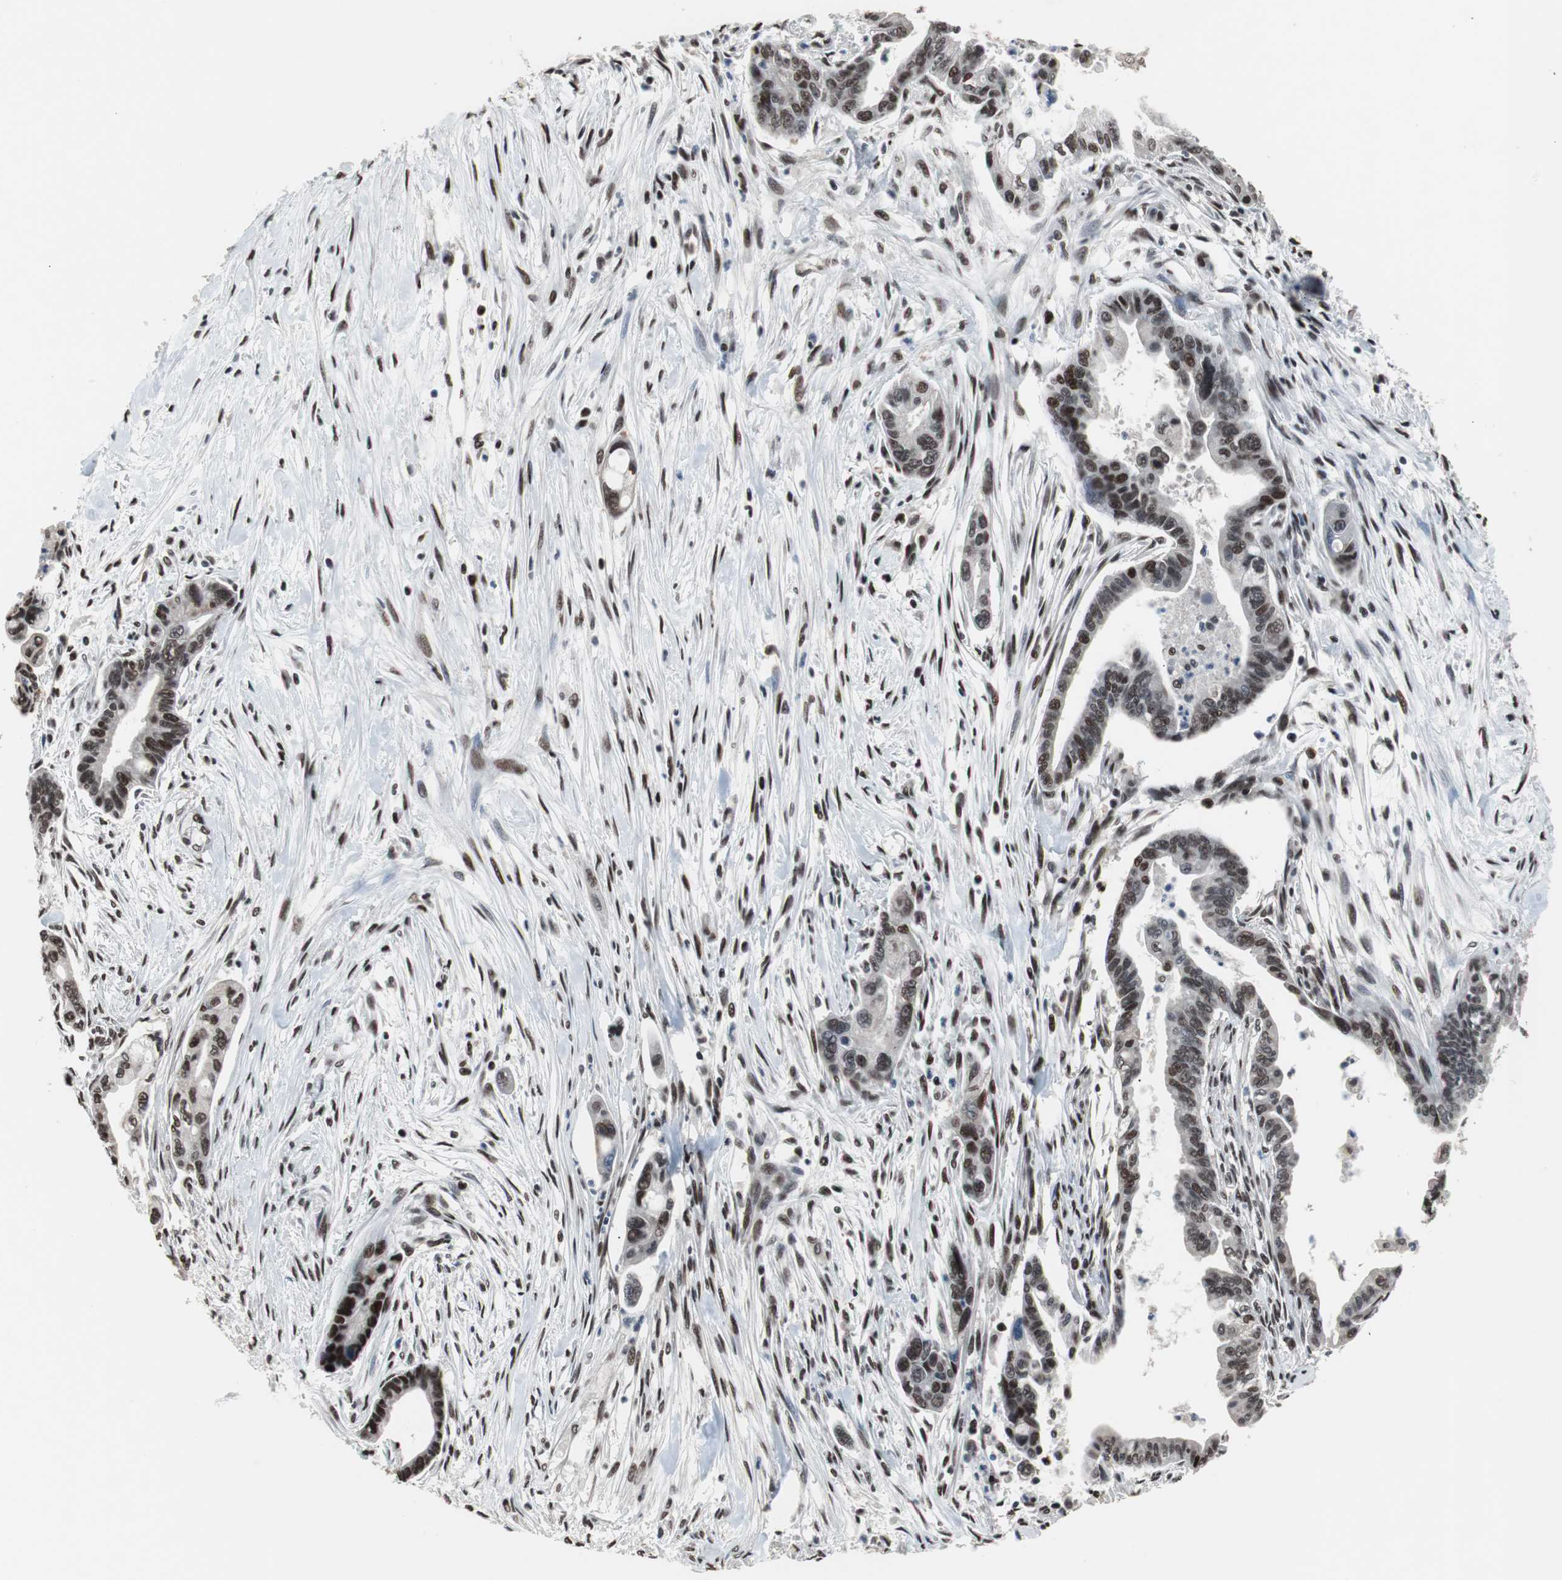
{"staining": {"intensity": "strong", "quantity": ">75%", "location": "nuclear"}, "tissue": "pancreatic cancer", "cell_type": "Tumor cells", "image_type": "cancer", "snomed": [{"axis": "morphology", "description": "Adenocarcinoma, NOS"}, {"axis": "topography", "description": "Pancreas"}], "caption": "Immunohistochemistry (IHC) (DAB (3,3'-diaminobenzidine)) staining of human pancreatic cancer shows strong nuclear protein staining in approximately >75% of tumor cells.", "gene": "POGZ", "patient": {"sex": "male", "age": 70}}